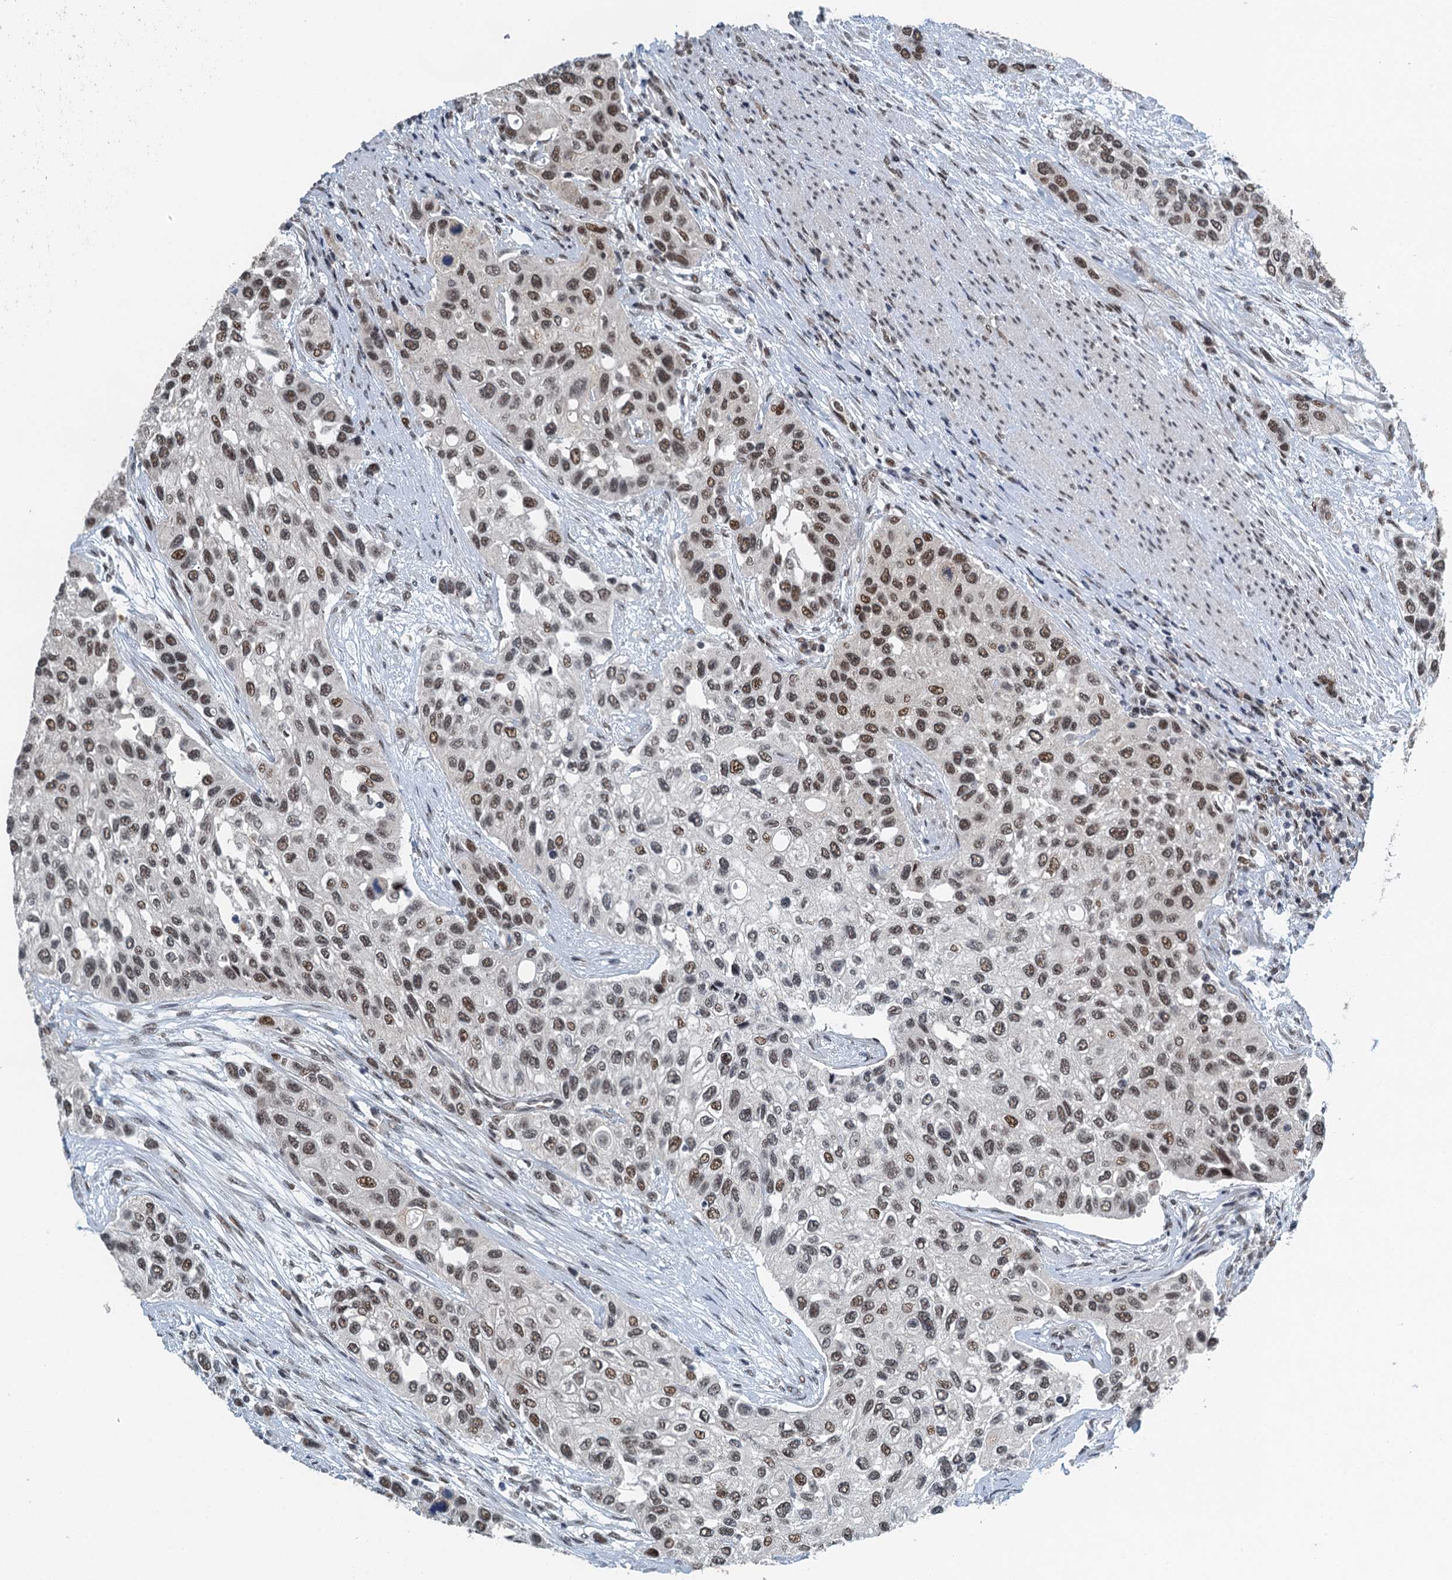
{"staining": {"intensity": "moderate", "quantity": ">75%", "location": "nuclear"}, "tissue": "urothelial cancer", "cell_type": "Tumor cells", "image_type": "cancer", "snomed": [{"axis": "morphology", "description": "Normal tissue, NOS"}, {"axis": "morphology", "description": "Urothelial carcinoma, High grade"}, {"axis": "topography", "description": "Vascular tissue"}, {"axis": "topography", "description": "Urinary bladder"}], "caption": "Urothelial carcinoma (high-grade) stained for a protein (brown) shows moderate nuclear positive positivity in about >75% of tumor cells.", "gene": "MTA3", "patient": {"sex": "female", "age": 56}}